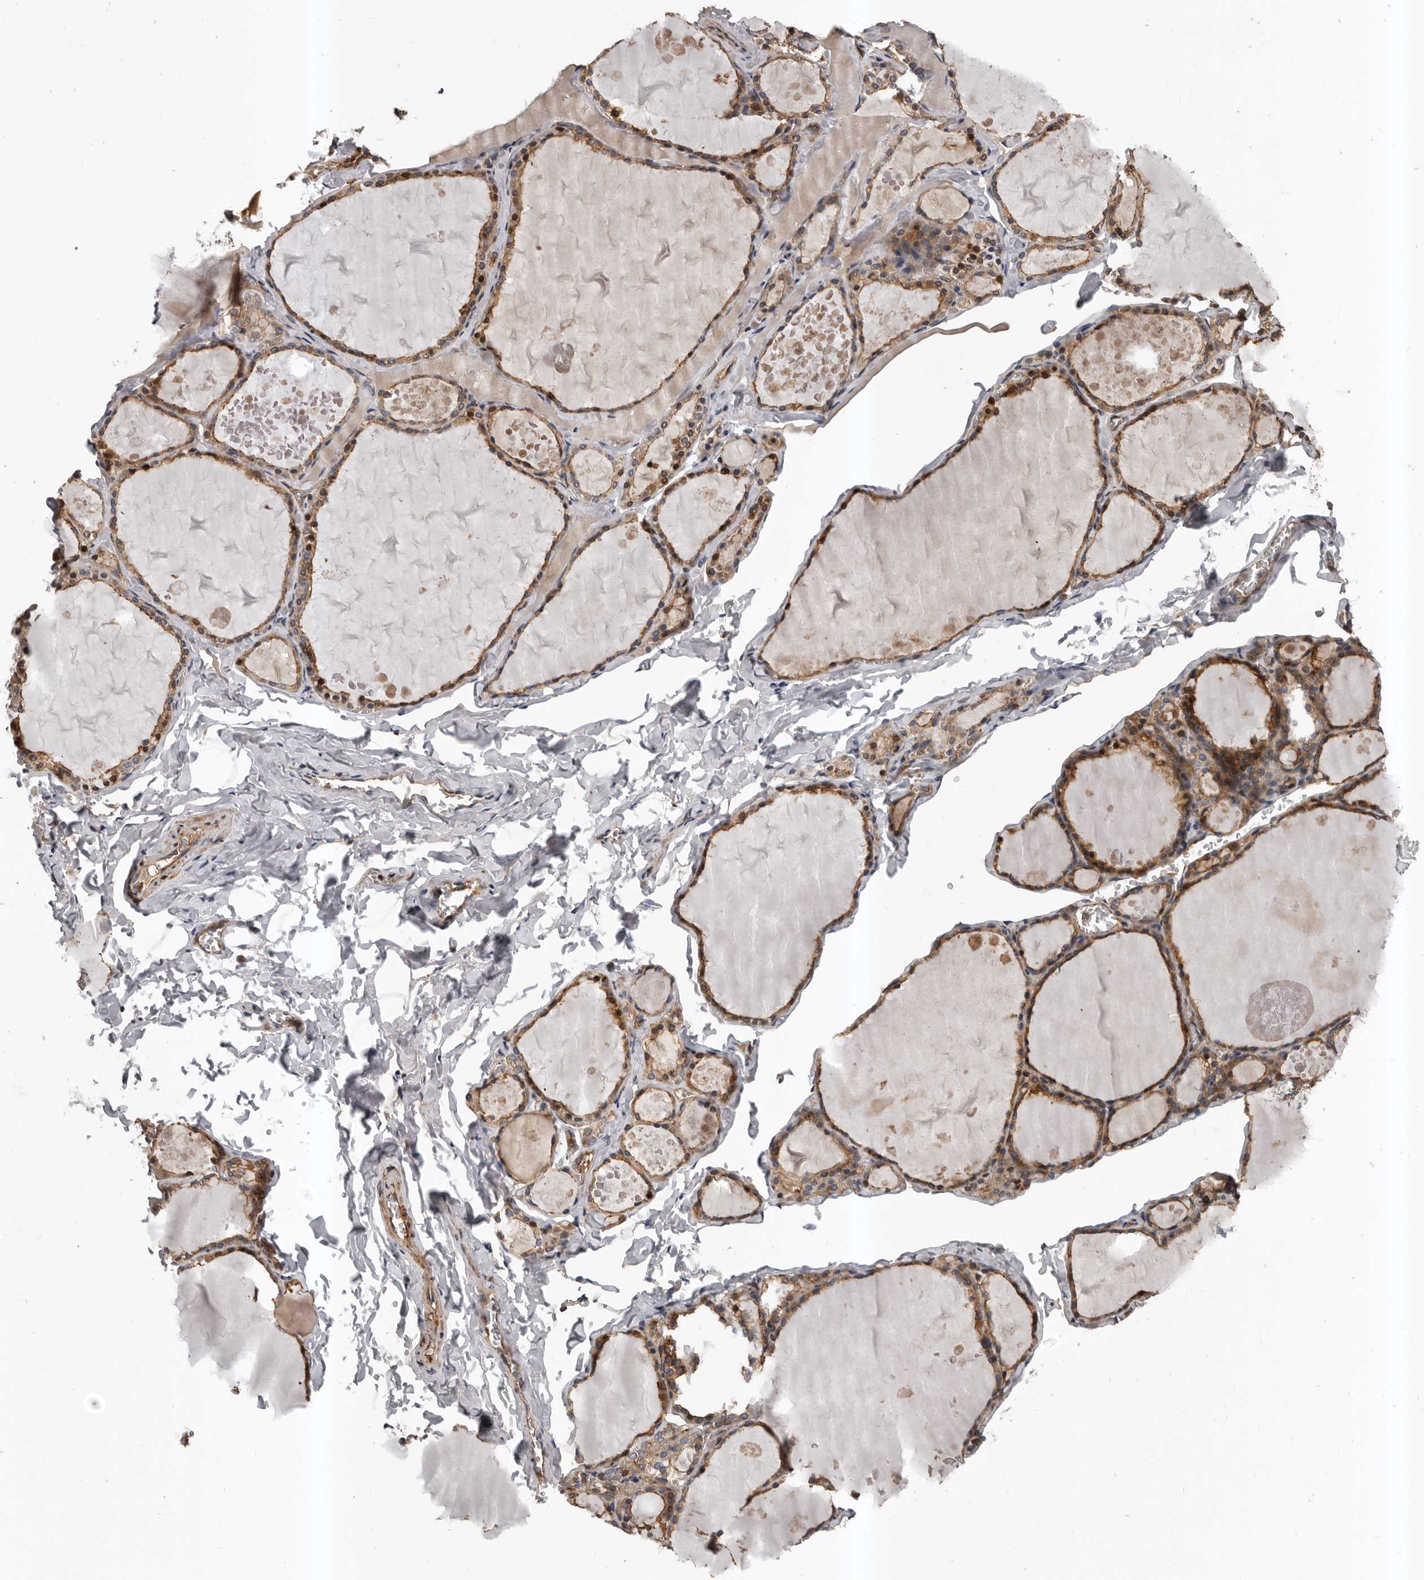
{"staining": {"intensity": "moderate", "quantity": ">75%", "location": "cytoplasmic/membranous"}, "tissue": "thyroid gland", "cell_type": "Glandular cells", "image_type": "normal", "snomed": [{"axis": "morphology", "description": "Normal tissue, NOS"}, {"axis": "topography", "description": "Thyroid gland"}], "caption": "Brown immunohistochemical staining in unremarkable human thyroid gland displays moderate cytoplasmic/membranous expression in about >75% of glandular cells.", "gene": "PNRC2", "patient": {"sex": "male", "age": 56}}